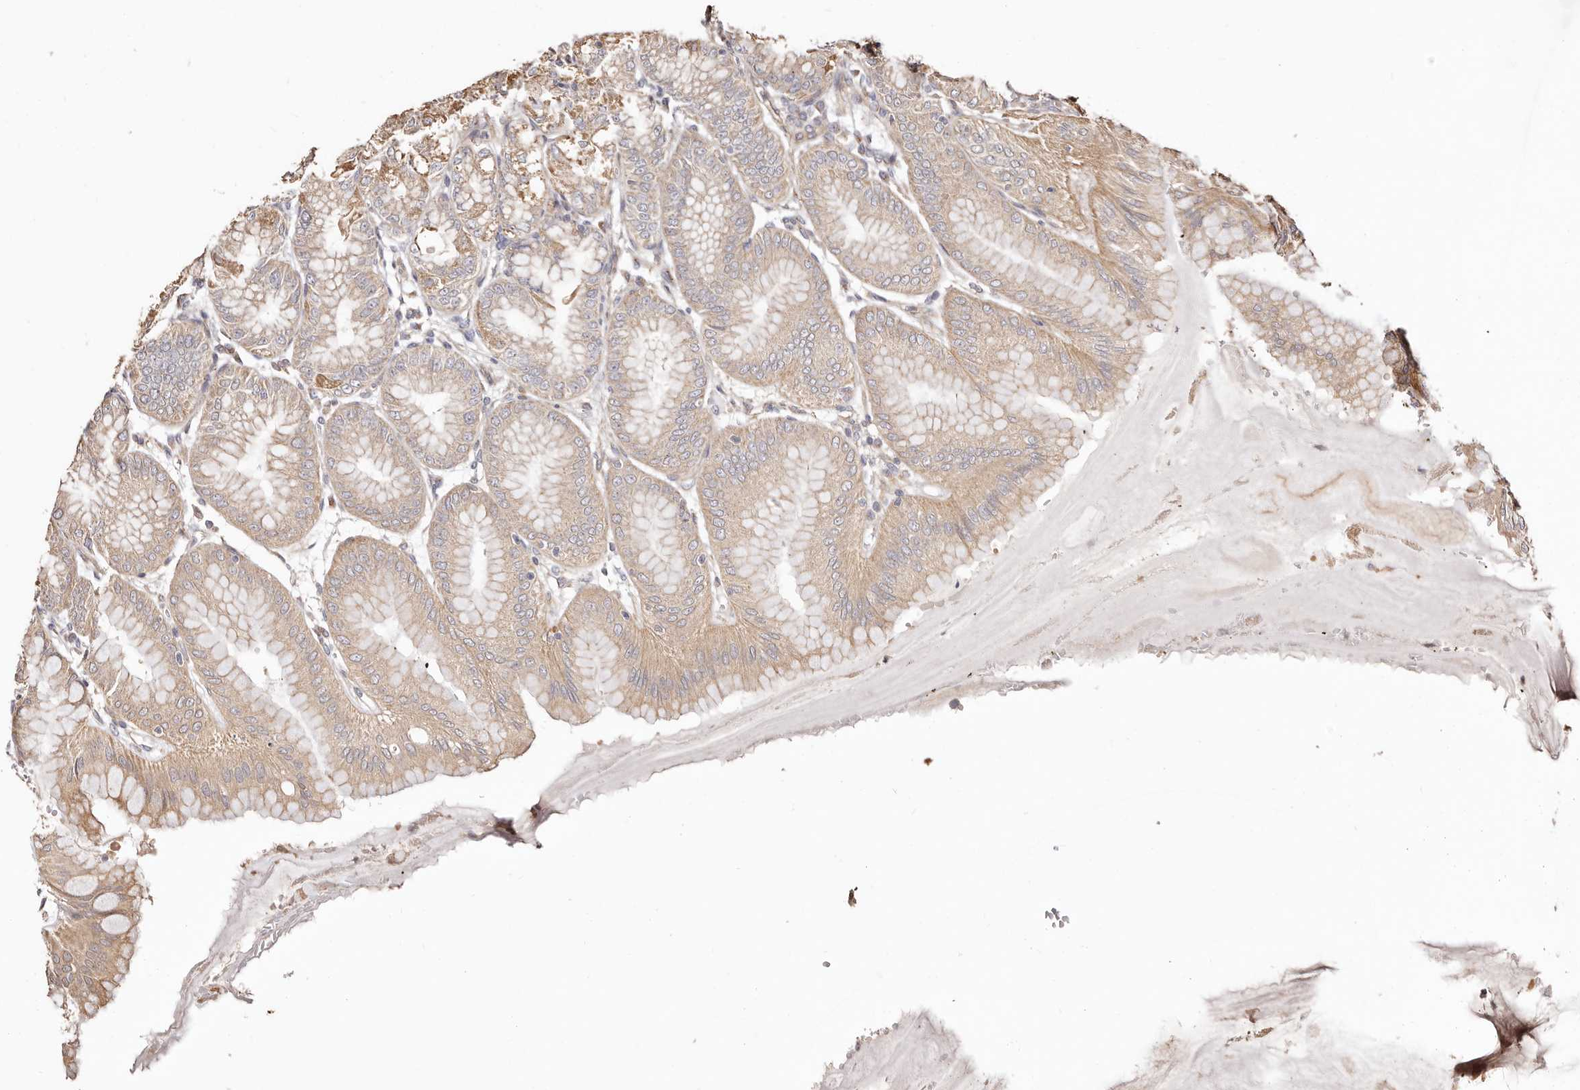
{"staining": {"intensity": "weak", "quantity": ">75%", "location": "cytoplasmic/membranous"}, "tissue": "stomach", "cell_type": "Glandular cells", "image_type": "normal", "snomed": [{"axis": "morphology", "description": "Normal tissue, NOS"}, {"axis": "topography", "description": "Stomach, lower"}], "caption": "DAB immunohistochemical staining of benign human stomach exhibits weak cytoplasmic/membranous protein staining in approximately >75% of glandular cells.", "gene": "MAPK1", "patient": {"sex": "male", "age": 71}}